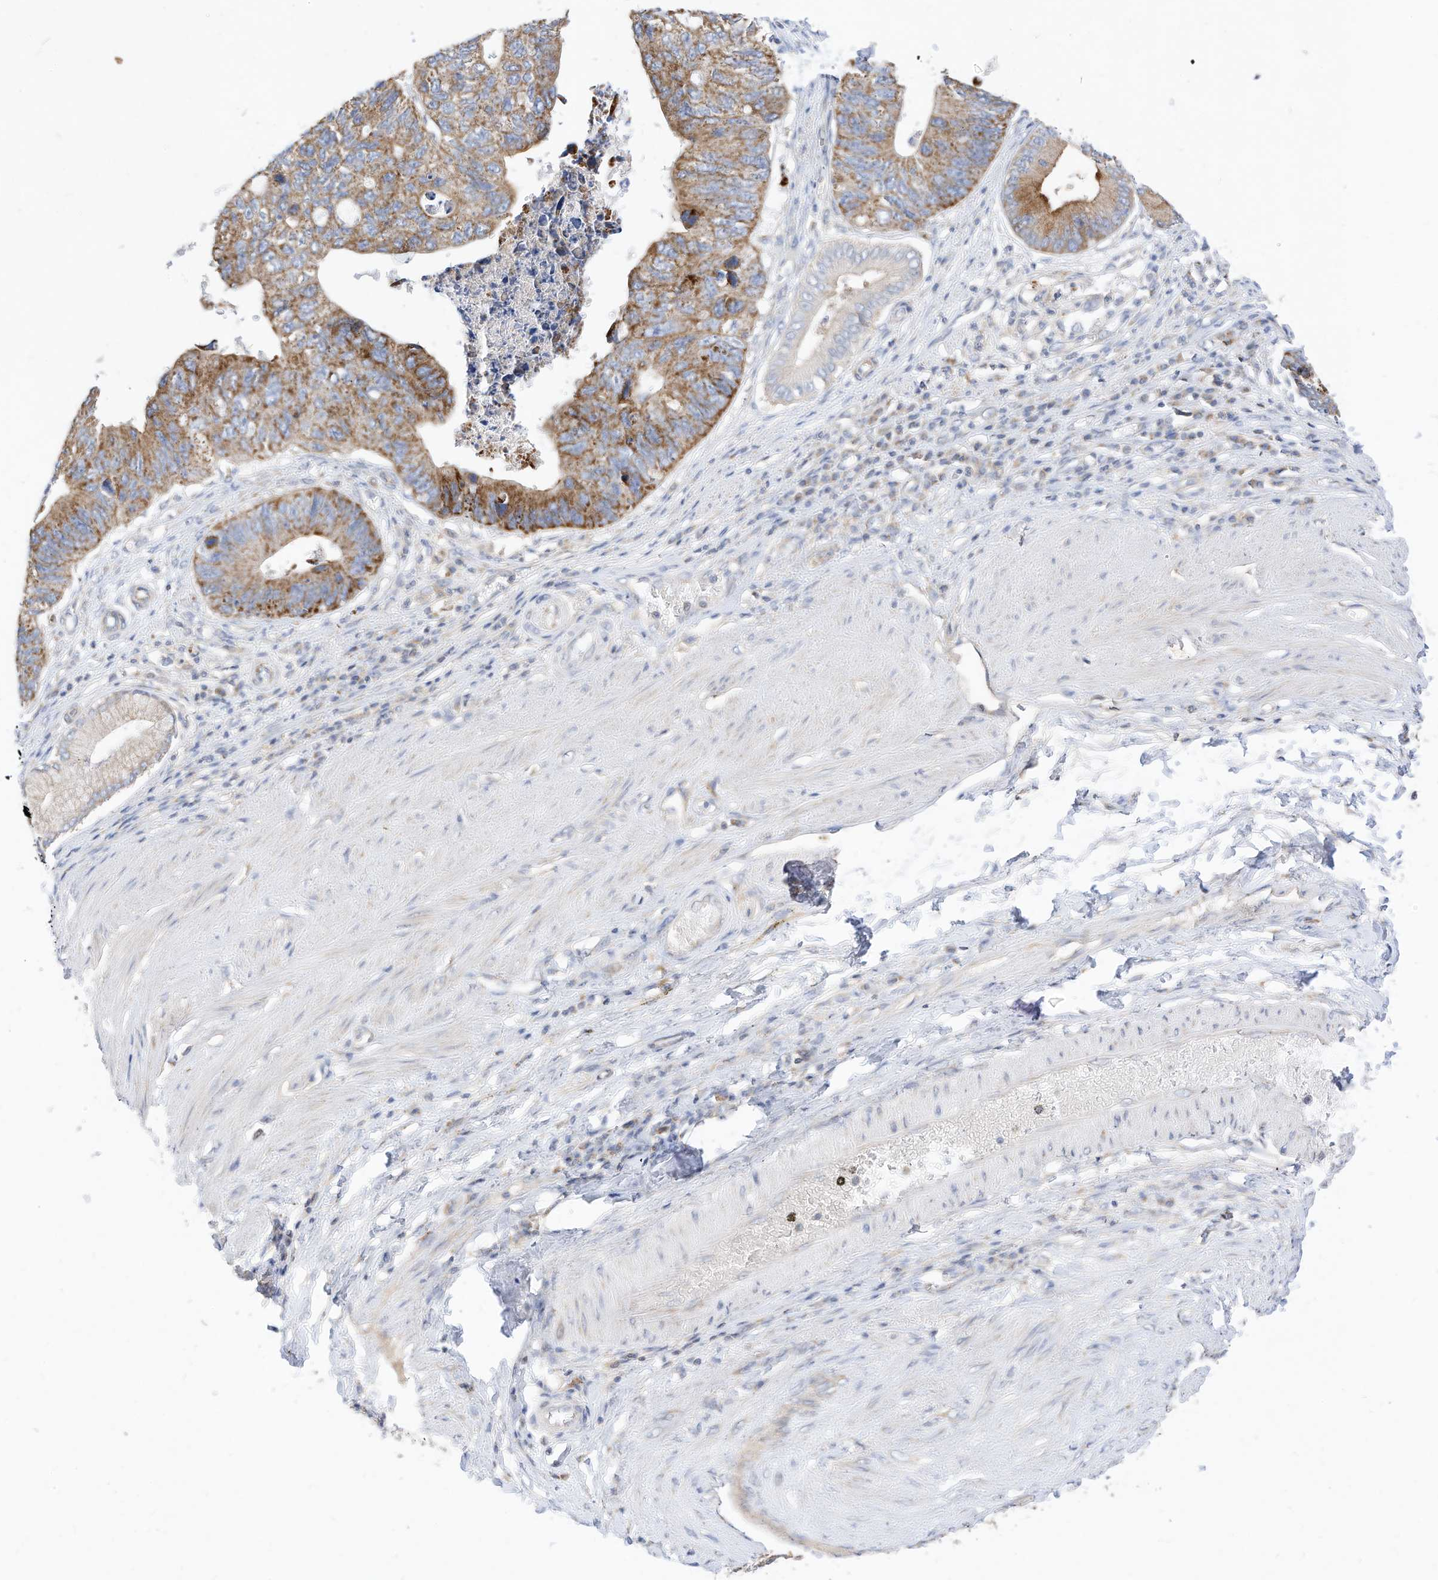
{"staining": {"intensity": "moderate", "quantity": ">75%", "location": "cytoplasmic/membranous"}, "tissue": "stomach cancer", "cell_type": "Tumor cells", "image_type": "cancer", "snomed": [{"axis": "morphology", "description": "Adenocarcinoma, NOS"}, {"axis": "topography", "description": "Stomach"}], "caption": "IHC image of adenocarcinoma (stomach) stained for a protein (brown), which shows medium levels of moderate cytoplasmic/membranous staining in about >75% of tumor cells.", "gene": "RHOH", "patient": {"sex": "male", "age": 59}}